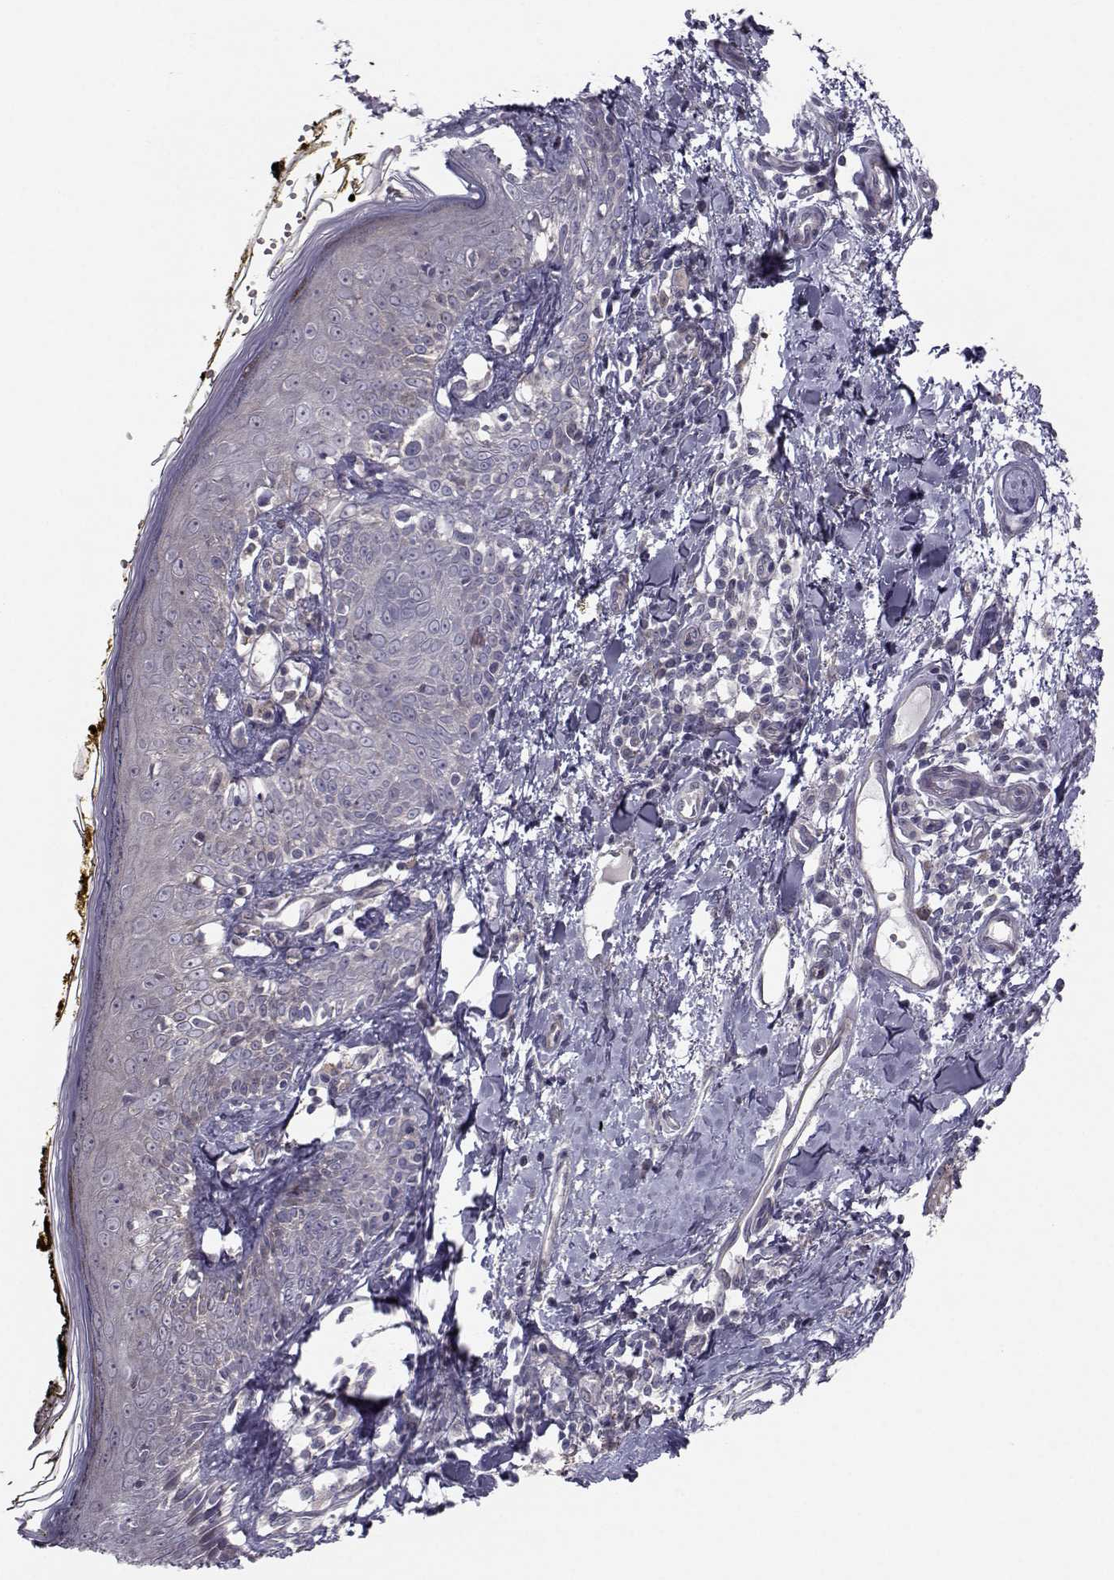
{"staining": {"intensity": "negative", "quantity": "none", "location": "none"}, "tissue": "skin", "cell_type": "Fibroblasts", "image_type": "normal", "snomed": [{"axis": "morphology", "description": "Normal tissue, NOS"}, {"axis": "topography", "description": "Skin"}], "caption": "IHC image of normal human skin stained for a protein (brown), which reveals no expression in fibroblasts.", "gene": "HSP90AB1", "patient": {"sex": "male", "age": 76}}